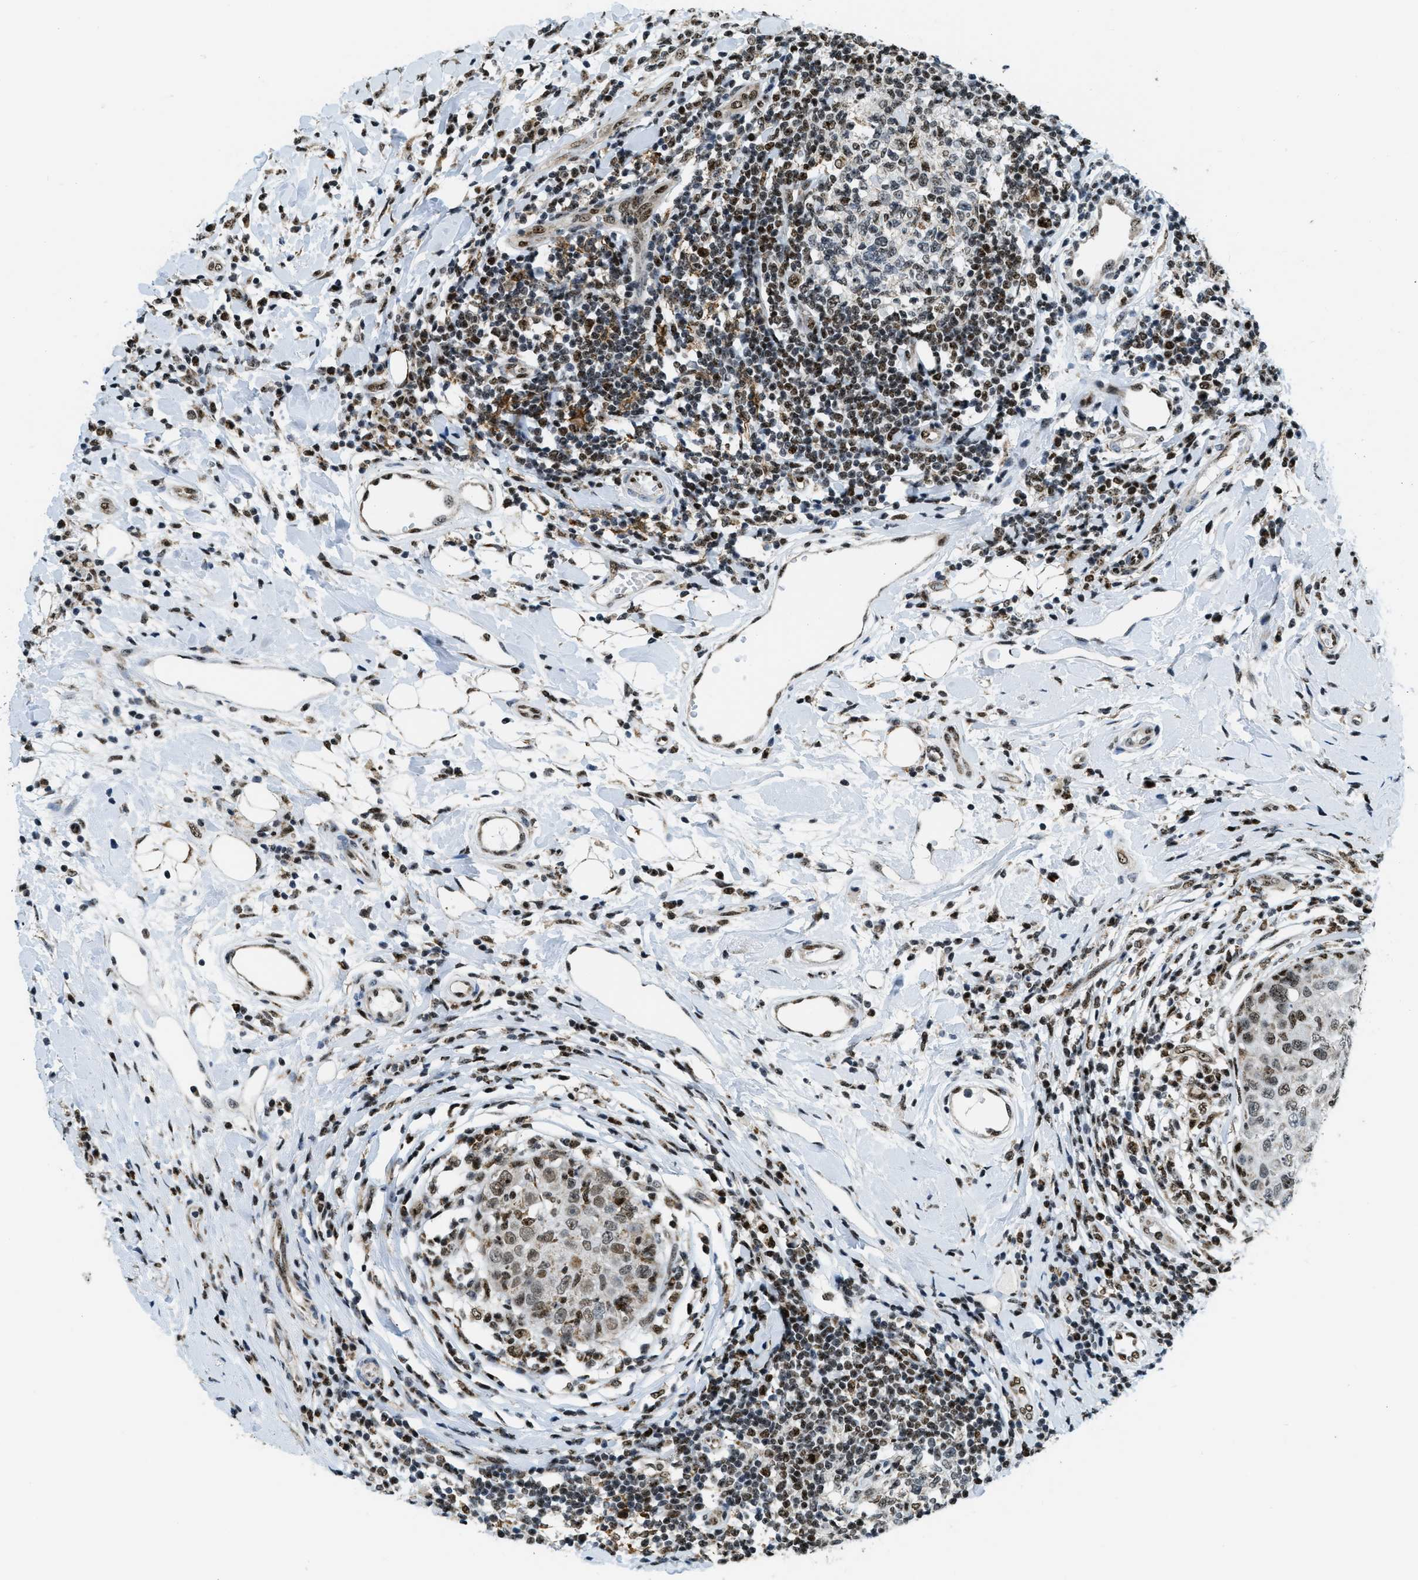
{"staining": {"intensity": "strong", "quantity": "25%-75%", "location": "cytoplasmic/membranous,nuclear"}, "tissue": "breast cancer", "cell_type": "Tumor cells", "image_type": "cancer", "snomed": [{"axis": "morphology", "description": "Duct carcinoma"}, {"axis": "topography", "description": "Breast"}], "caption": "Invasive ductal carcinoma (breast) stained with a protein marker displays strong staining in tumor cells.", "gene": "SP100", "patient": {"sex": "female", "age": 27}}